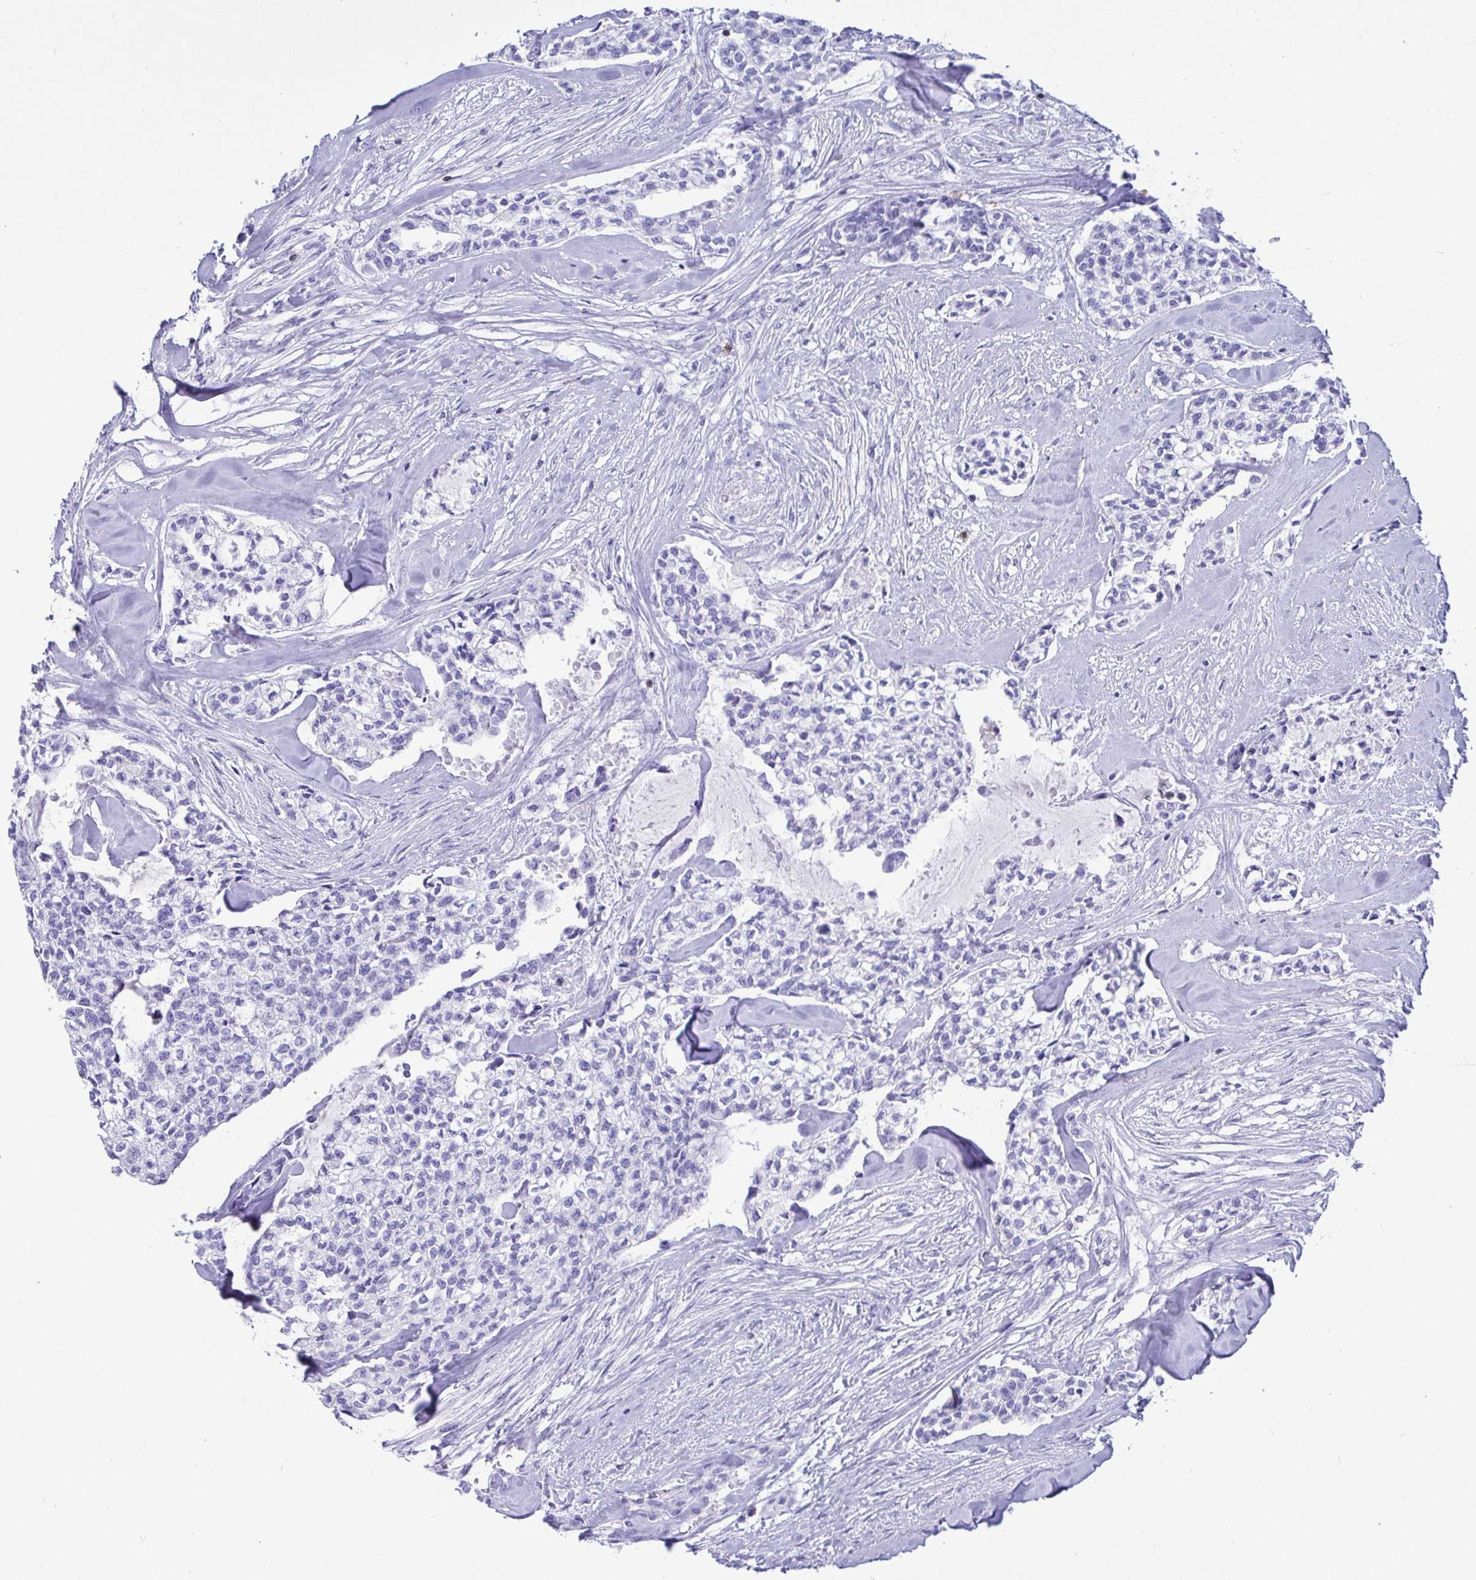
{"staining": {"intensity": "negative", "quantity": "none", "location": "none"}, "tissue": "head and neck cancer", "cell_type": "Tumor cells", "image_type": "cancer", "snomed": [{"axis": "morphology", "description": "Adenocarcinoma, NOS"}, {"axis": "topography", "description": "Head-Neck"}], "caption": "Human adenocarcinoma (head and neck) stained for a protein using immunohistochemistry exhibits no staining in tumor cells.", "gene": "CD5", "patient": {"sex": "male", "age": 81}}